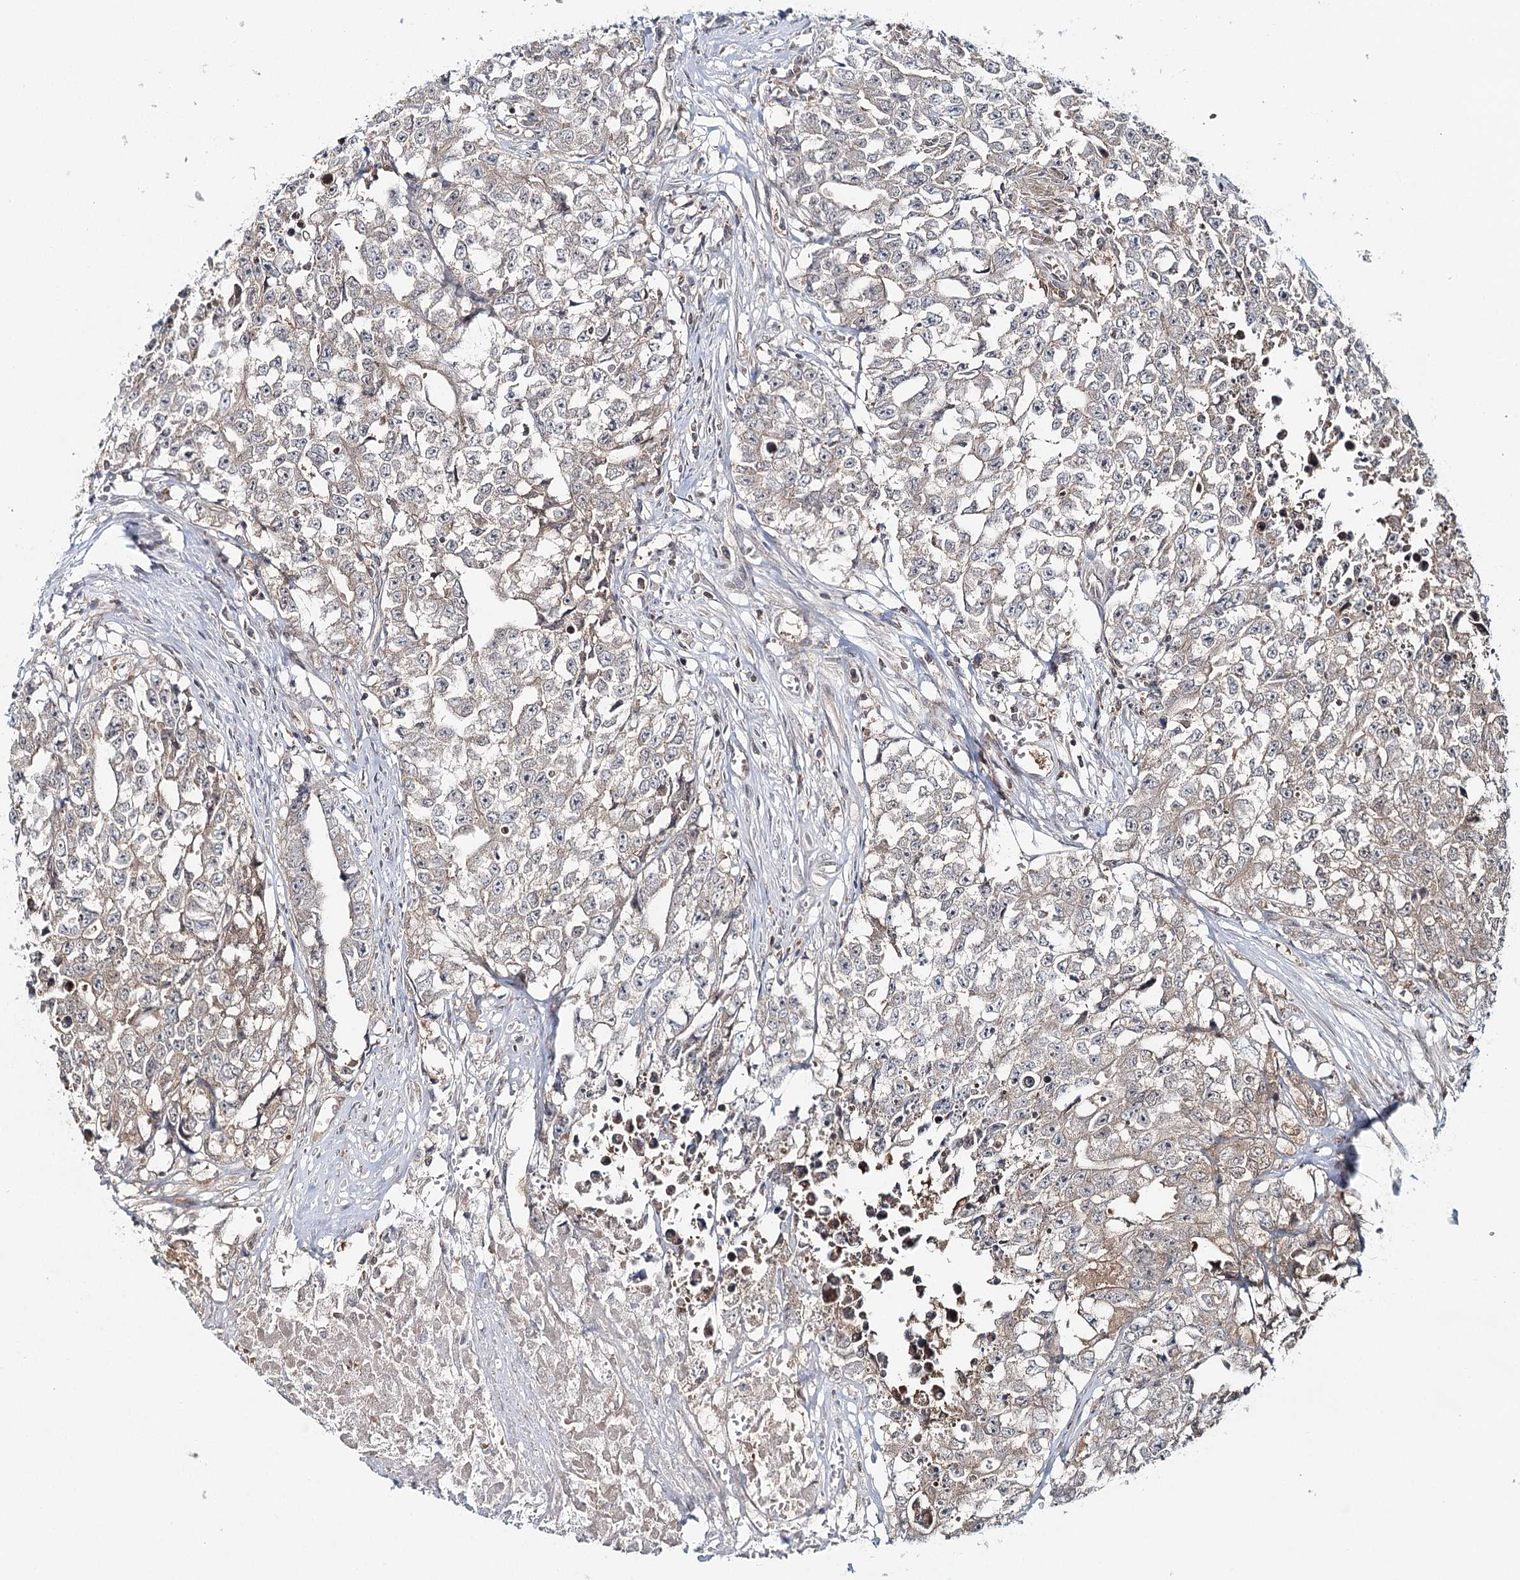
{"staining": {"intensity": "negative", "quantity": "none", "location": "none"}, "tissue": "testis cancer", "cell_type": "Tumor cells", "image_type": "cancer", "snomed": [{"axis": "morphology", "description": "Seminoma, NOS"}, {"axis": "morphology", "description": "Carcinoma, Embryonal, NOS"}, {"axis": "topography", "description": "Testis"}], "caption": "DAB (3,3'-diaminobenzidine) immunohistochemical staining of testis cancer (seminoma) demonstrates no significant positivity in tumor cells. The staining was performed using DAB (3,3'-diaminobenzidine) to visualize the protein expression in brown, while the nuclei were stained in blue with hematoxylin (Magnification: 20x).", "gene": "FAM120B", "patient": {"sex": "male", "age": 43}}